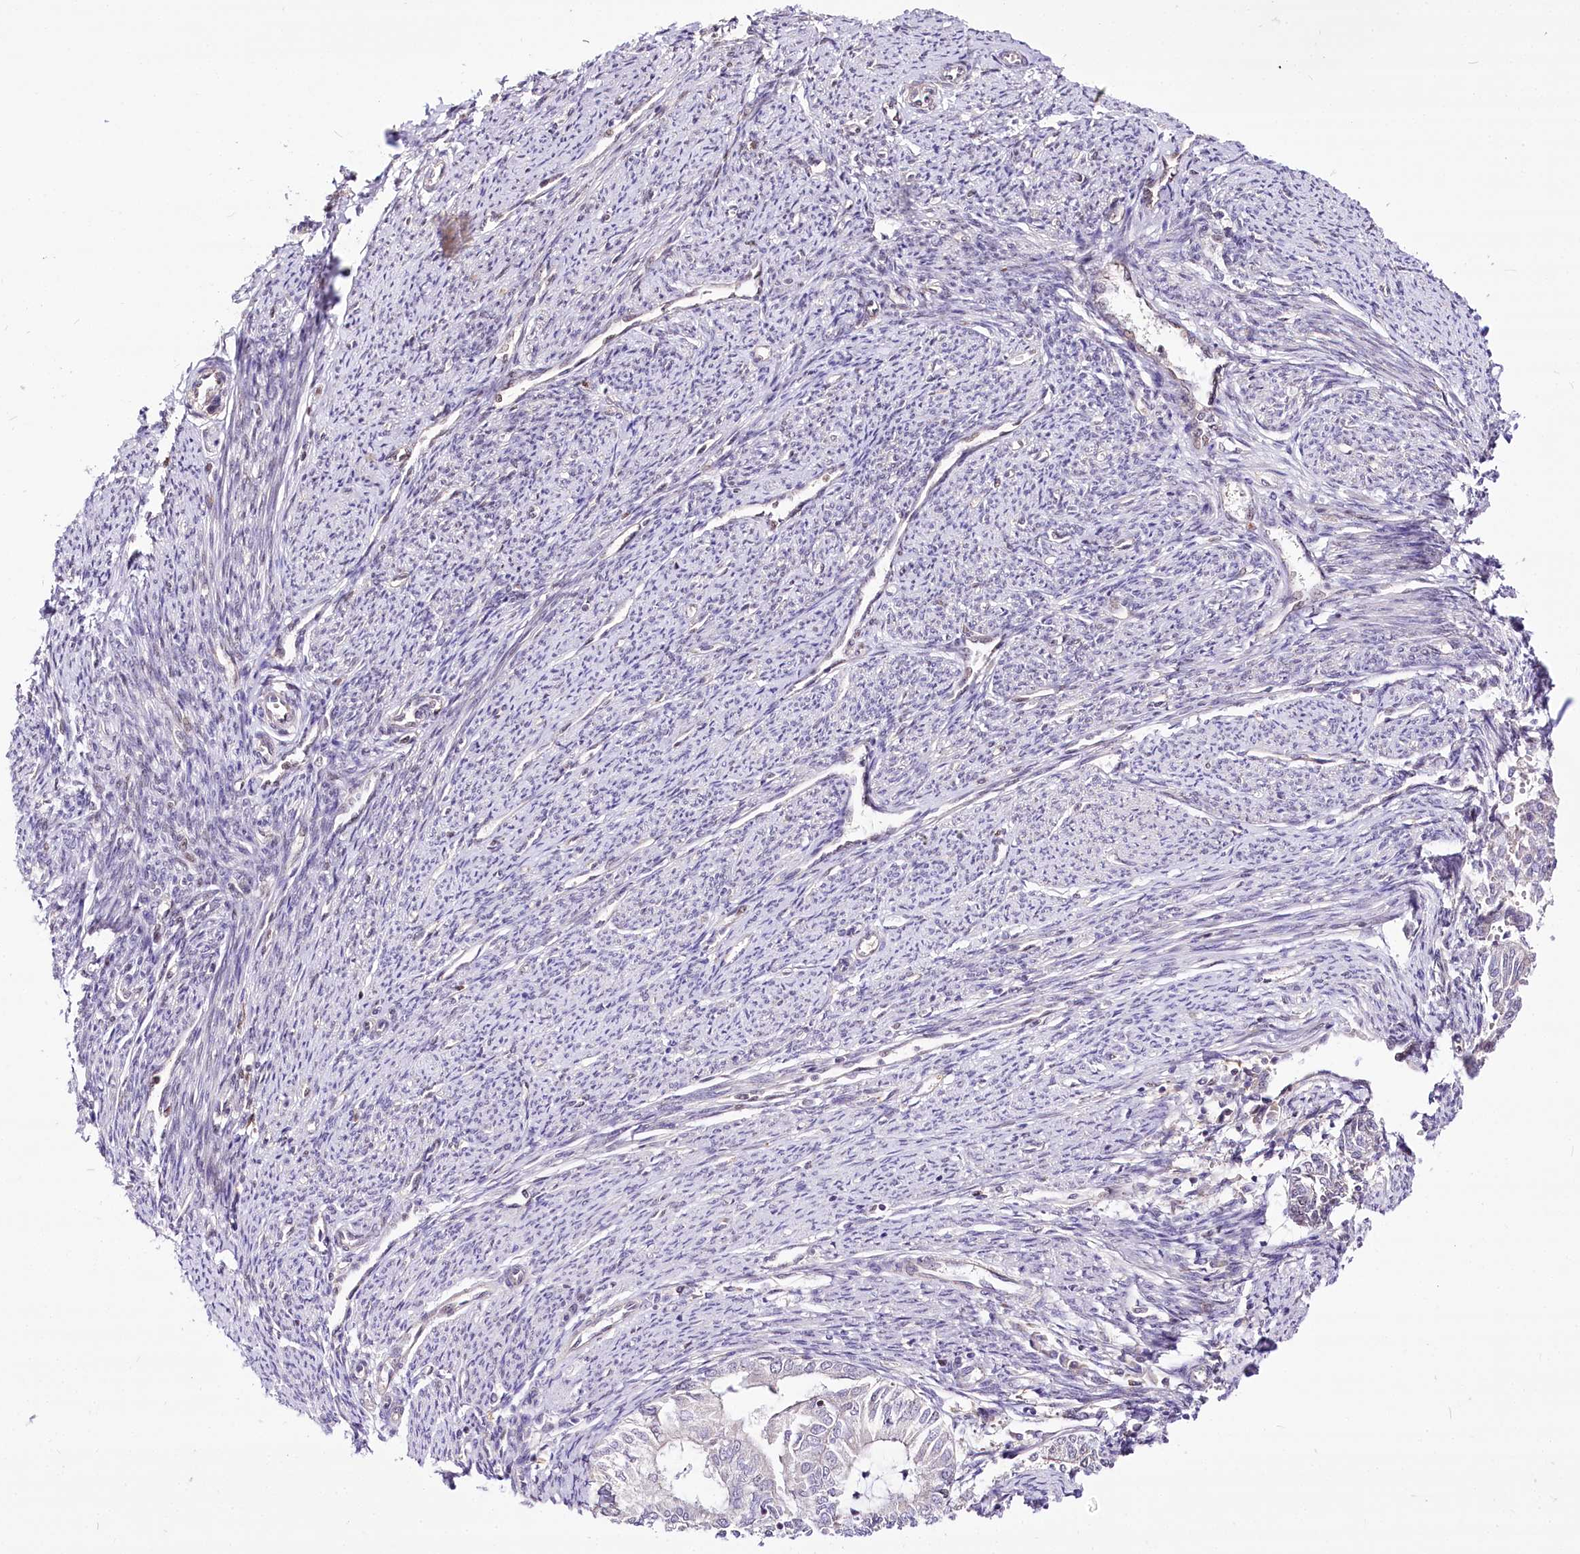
{"staining": {"intensity": "weak", "quantity": "25%-75%", "location": "nuclear"}, "tissue": "smooth muscle", "cell_type": "Smooth muscle cells", "image_type": "normal", "snomed": [{"axis": "morphology", "description": "Normal tissue, NOS"}, {"axis": "topography", "description": "Smooth muscle"}, {"axis": "topography", "description": "Uterus"}], "caption": "A micrograph showing weak nuclear positivity in approximately 25%-75% of smooth muscle cells in normal smooth muscle, as visualized by brown immunohistochemical staining.", "gene": "POLA2", "patient": {"sex": "female", "age": 59}}